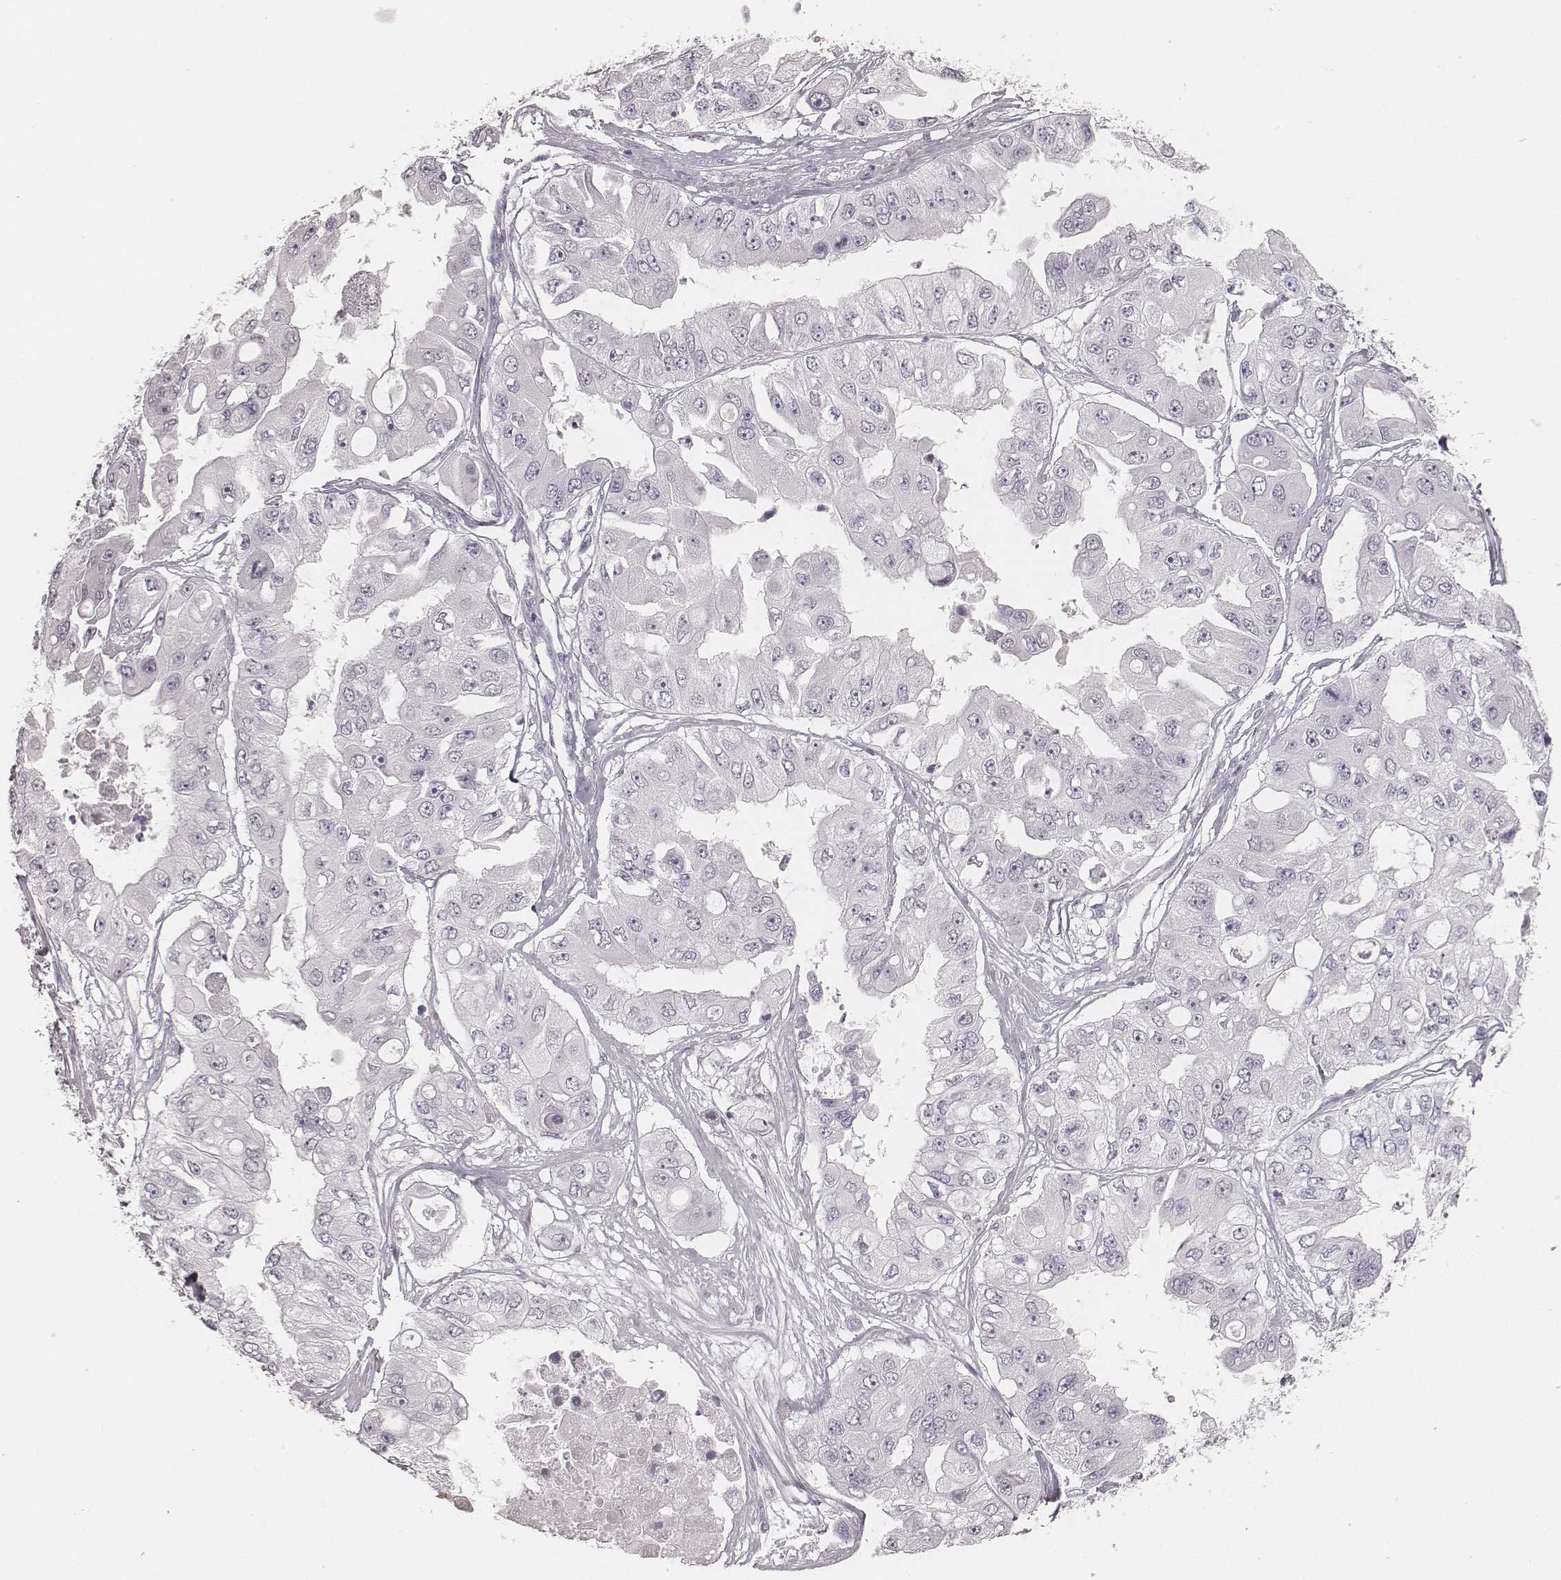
{"staining": {"intensity": "negative", "quantity": "none", "location": "none"}, "tissue": "ovarian cancer", "cell_type": "Tumor cells", "image_type": "cancer", "snomed": [{"axis": "morphology", "description": "Cystadenocarcinoma, serous, NOS"}, {"axis": "topography", "description": "Ovary"}], "caption": "Tumor cells show no significant protein positivity in serous cystadenocarcinoma (ovarian).", "gene": "KRT72", "patient": {"sex": "female", "age": 56}}